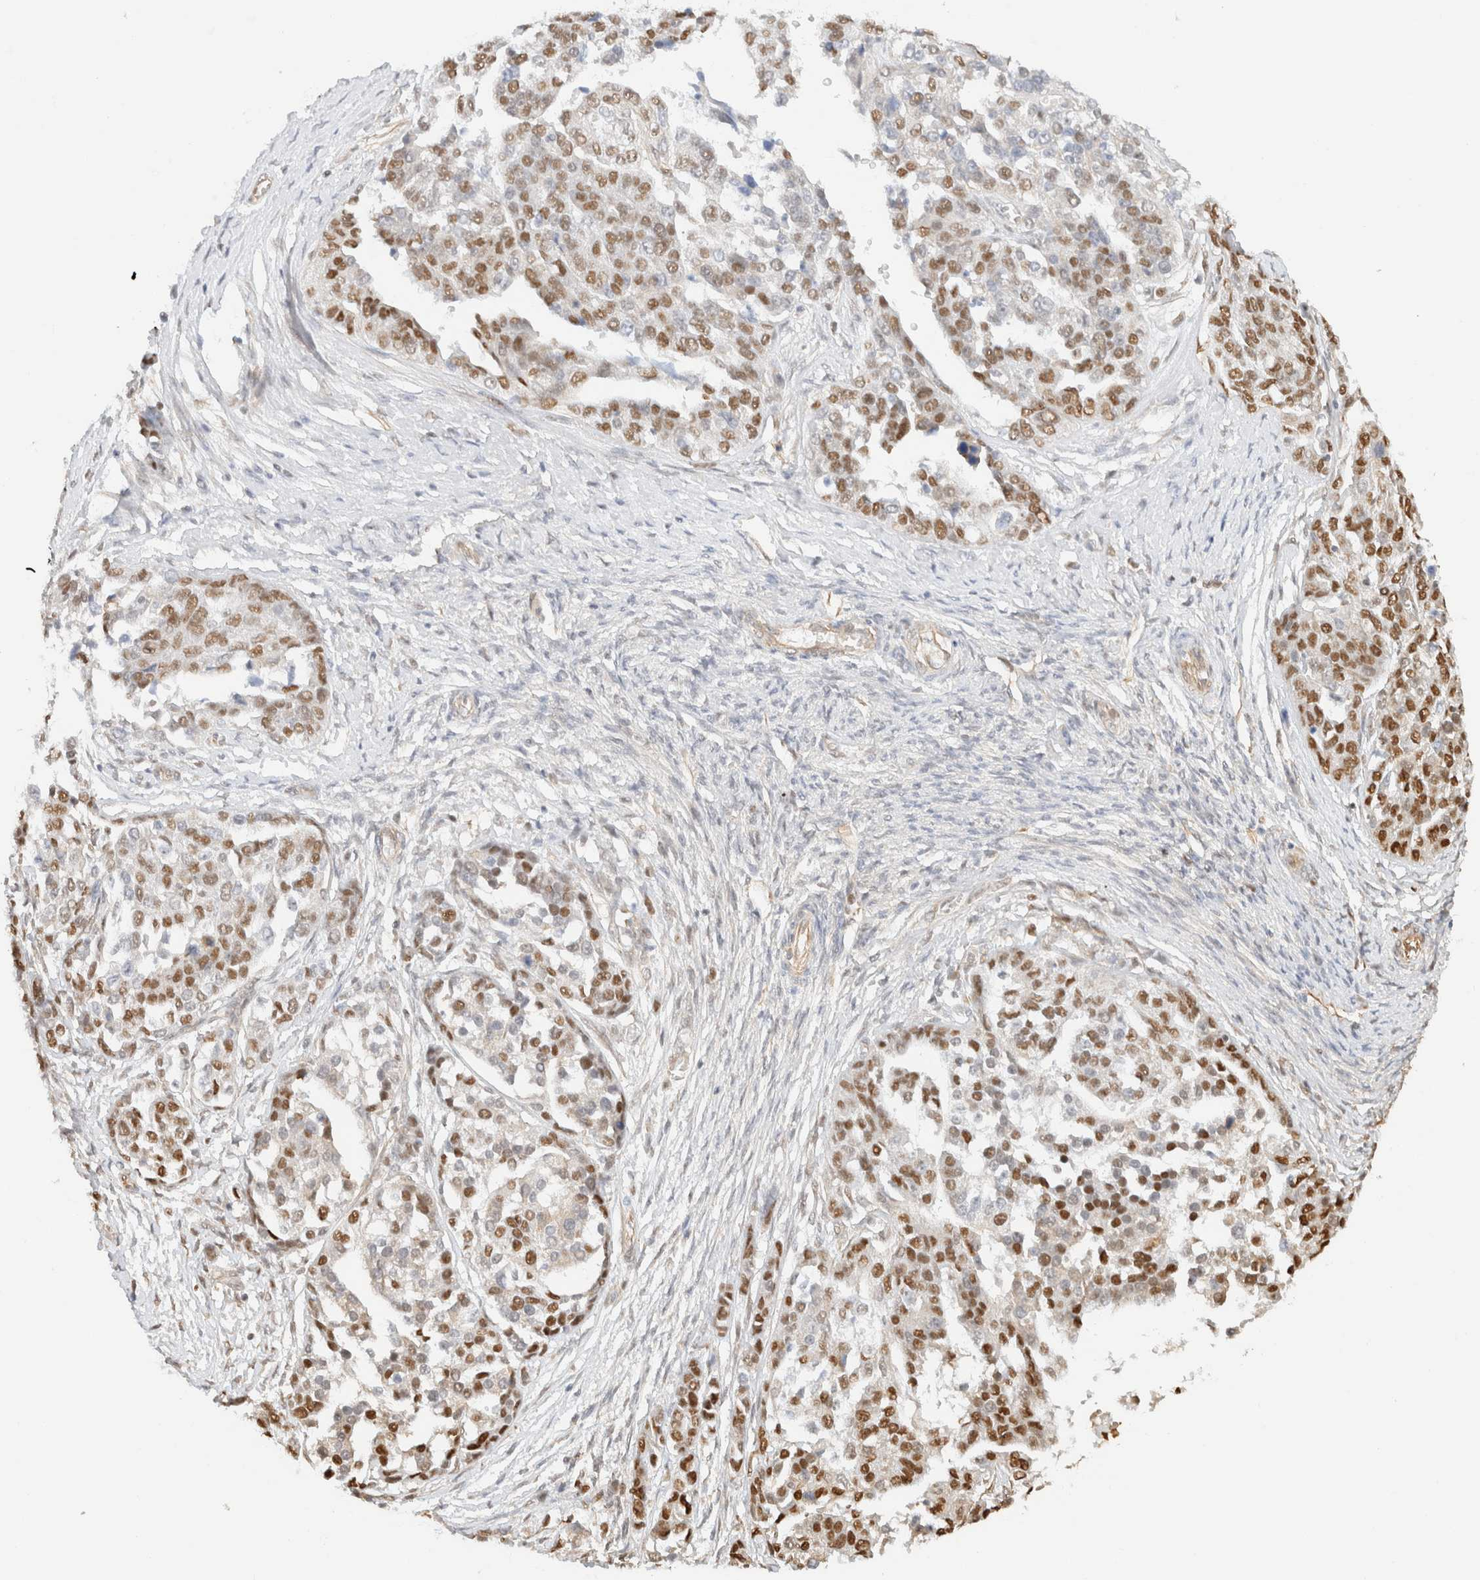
{"staining": {"intensity": "strong", "quantity": "25%-75%", "location": "nuclear"}, "tissue": "ovarian cancer", "cell_type": "Tumor cells", "image_type": "cancer", "snomed": [{"axis": "morphology", "description": "Cystadenocarcinoma, serous, NOS"}, {"axis": "topography", "description": "Ovary"}], "caption": "Immunohistochemical staining of ovarian serous cystadenocarcinoma demonstrates high levels of strong nuclear expression in about 25%-75% of tumor cells. Immunohistochemistry stains the protein in brown and the nuclei are stained blue.", "gene": "ARID5A", "patient": {"sex": "female", "age": 44}}